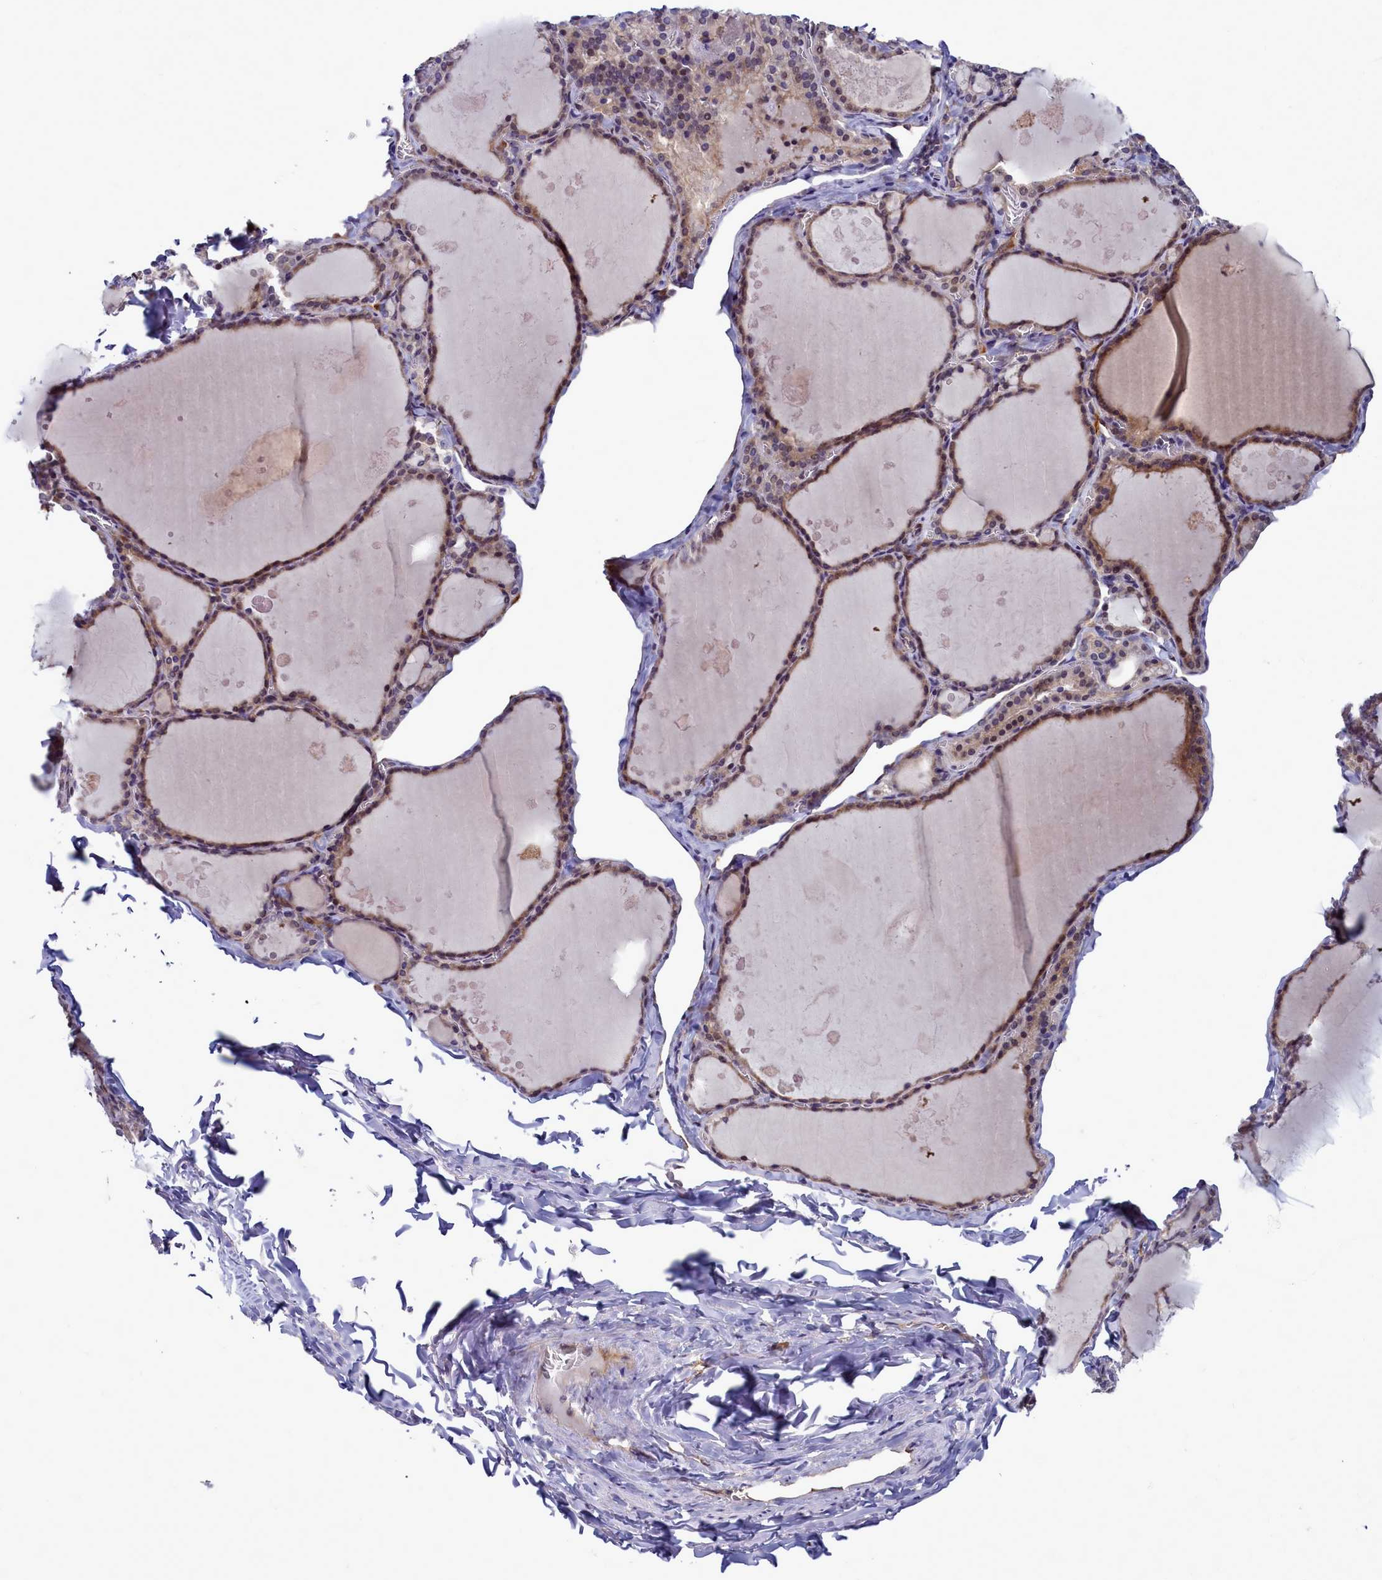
{"staining": {"intensity": "weak", "quantity": ">75%", "location": "cytoplasmic/membranous"}, "tissue": "thyroid gland", "cell_type": "Glandular cells", "image_type": "normal", "snomed": [{"axis": "morphology", "description": "Normal tissue, NOS"}, {"axis": "topography", "description": "Thyroid gland"}], "caption": "Immunohistochemical staining of unremarkable thyroid gland displays low levels of weak cytoplasmic/membranous positivity in approximately >75% of glandular cells.", "gene": "BCAR1", "patient": {"sex": "male", "age": 56}}